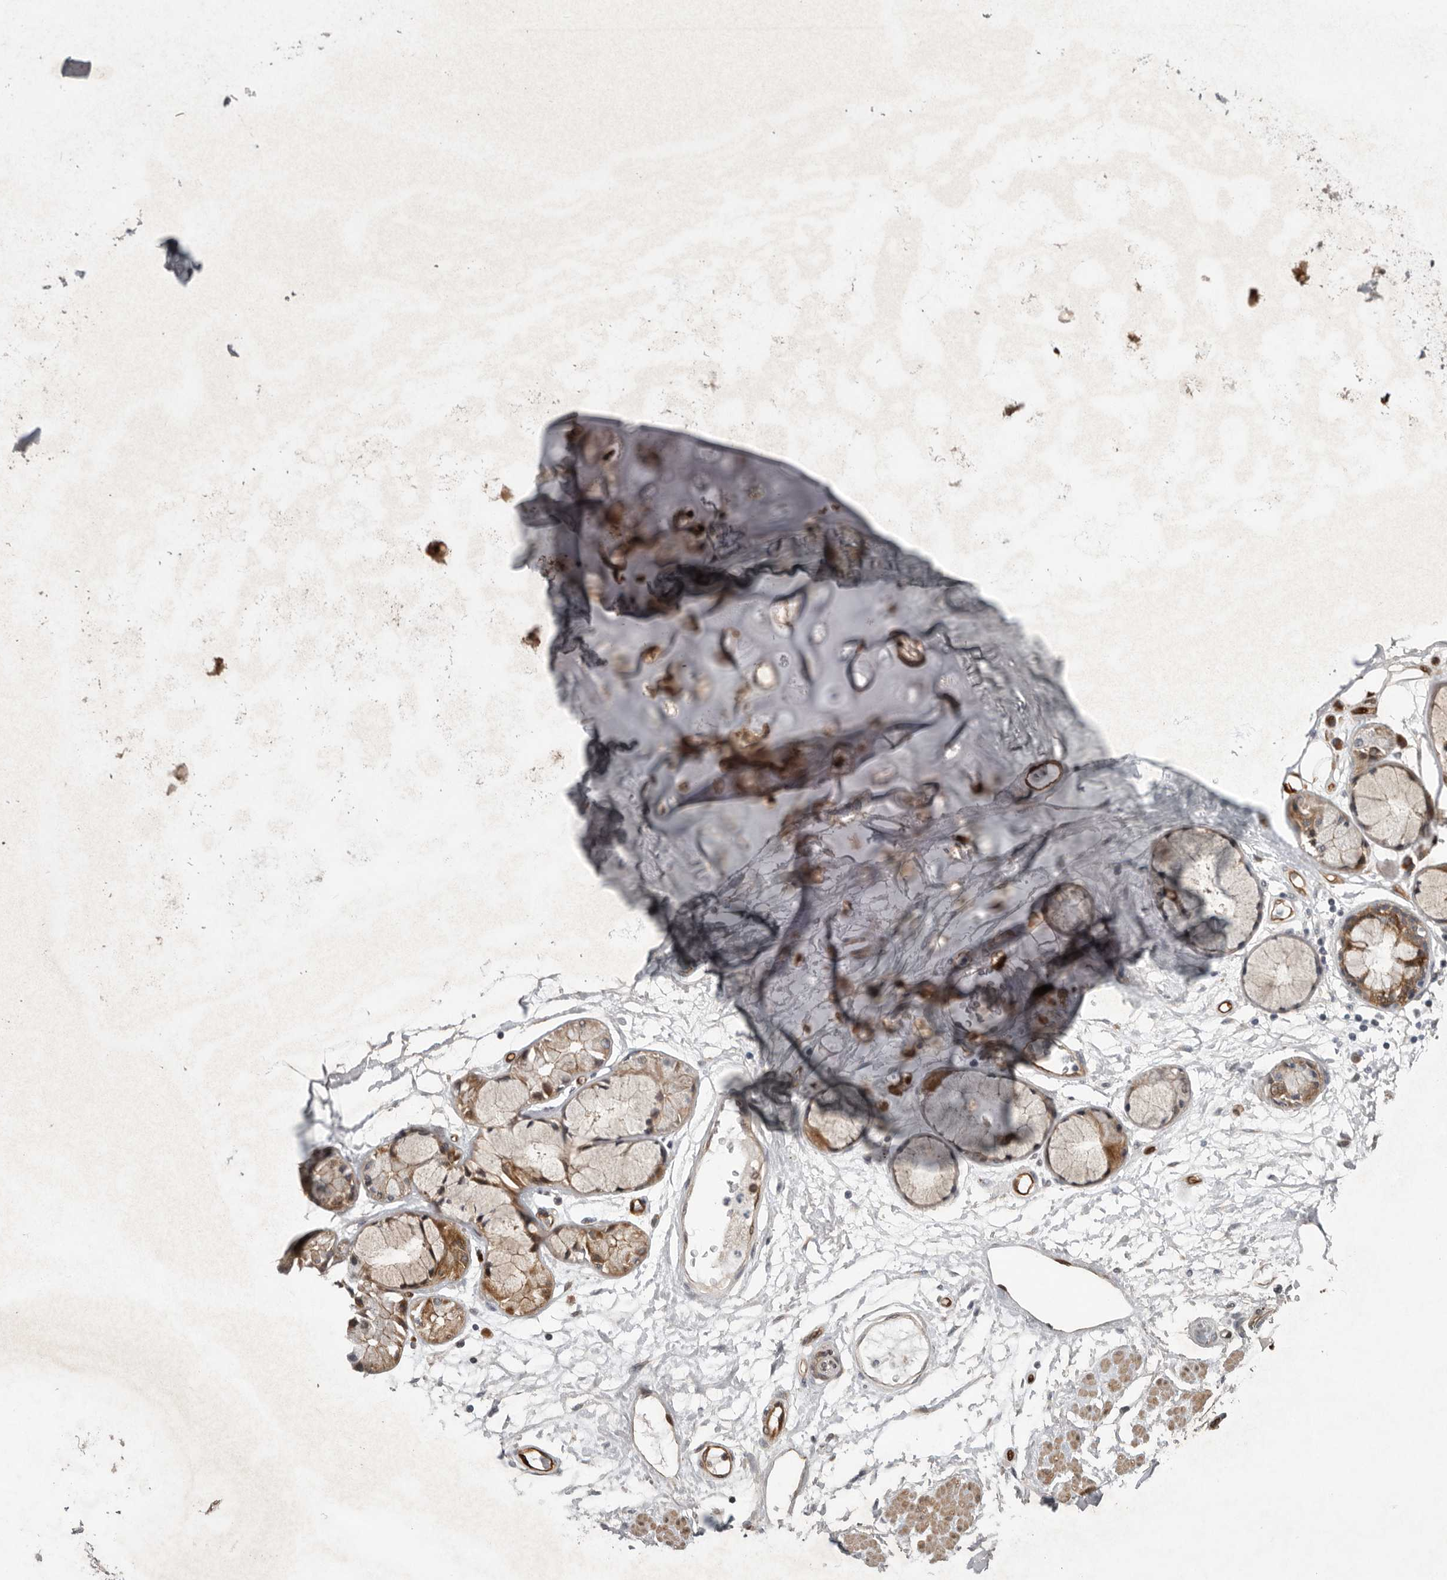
{"staining": {"intensity": "weak", "quantity": ">75%", "location": "cytoplasmic/membranous"}, "tissue": "adipose tissue", "cell_type": "Adipocytes", "image_type": "normal", "snomed": [{"axis": "morphology", "description": "Normal tissue, NOS"}, {"axis": "topography", "description": "Bronchus"}], "caption": "Adipose tissue stained with DAB (3,3'-diaminobenzidine) immunohistochemistry (IHC) reveals low levels of weak cytoplasmic/membranous expression in about >75% of adipocytes. The staining was performed using DAB to visualize the protein expression in brown, while the nuclei were stained in blue with hematoxylin (Magnification: 20x).", "gene": "MPDZ", "patient": {"sex": "male", "age": 66}}